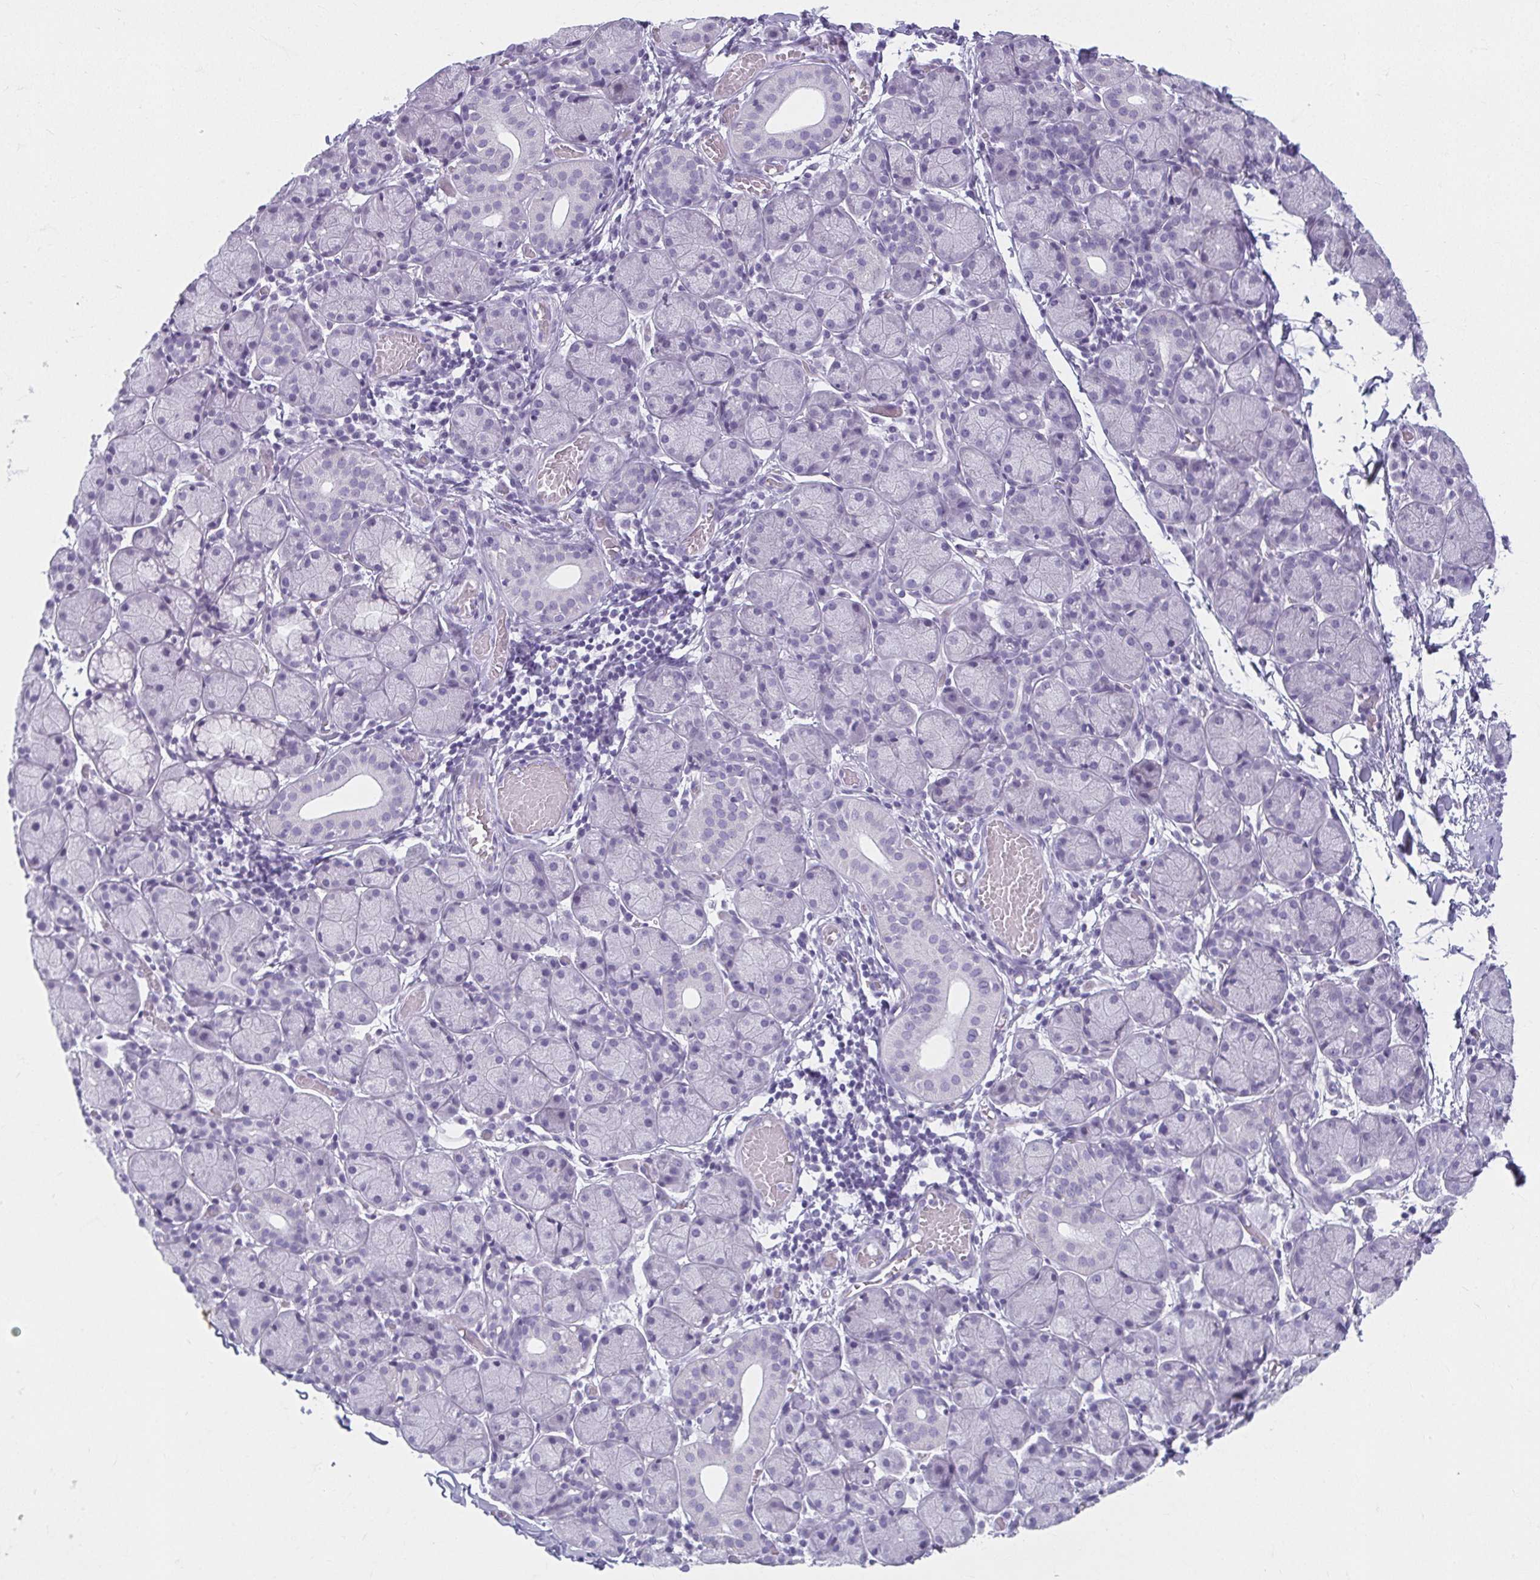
{"staining": {"intensity": "weak", "quantity": "<25%", "location": "cytoplasmic/membranous"}, "tissue": "salivary gland", "cell_type": "Glandular cells", "image_type": "normal", "snomed": [{"axis": "morphology", "description": "Normal tissue, NOS"}, {"axis": "topography", "description": "Salivary gland"}], "caption": "An IHC micrograph of benign salivary gland is shown. There is no staining in glandular cells of salivary gland. The staining is performed using DAB (3,3'-diaminobenzidine) brown chromogen with nuclei counter-stained in using hematoxylin.", "gene": "MOBP", "patient": {"sex": "female", "age": 24}}